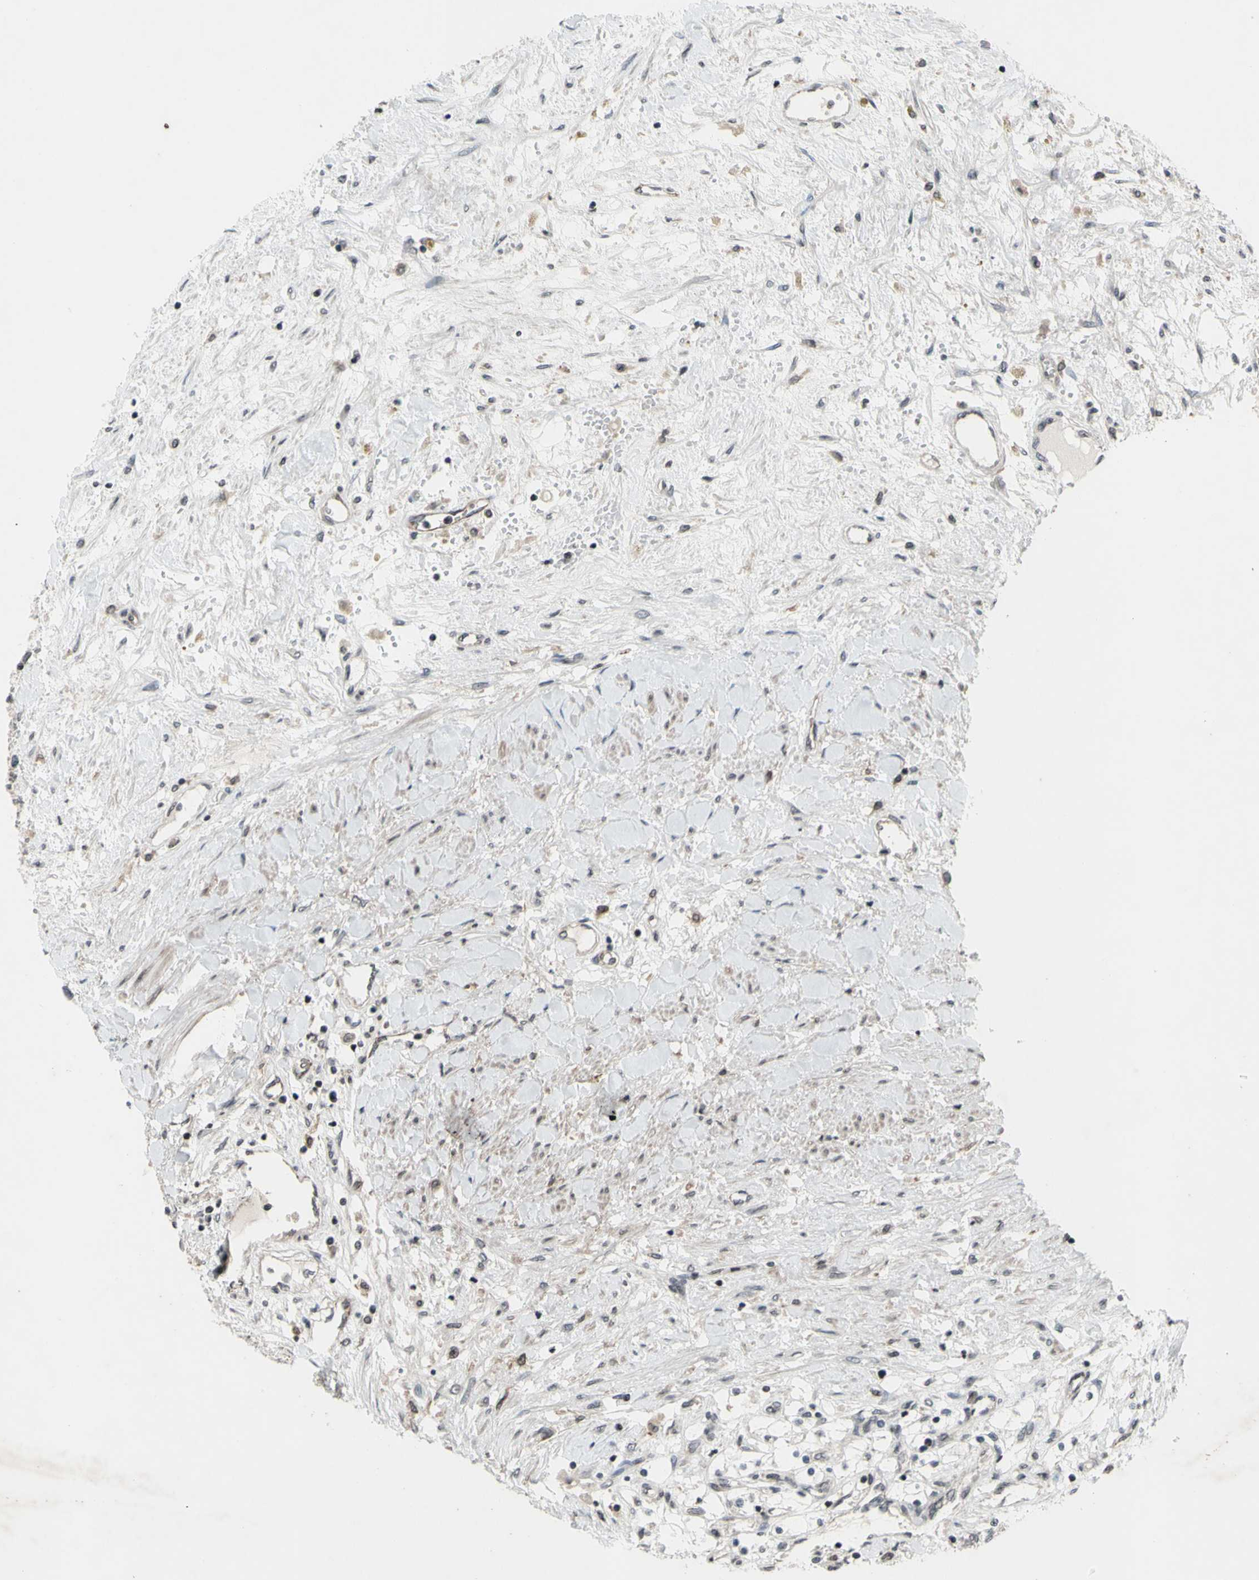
{"staining": {"intensity": "negative", "quantity": "none", "location": "none"}, "tissue": "renal cancer", "cell_type": "Tumor cells", "image_type": "cancer", "snomed": [{"axis": "morphology", "description": "Adenocarcinoma, NOS"}, {"axis": "topography", "description": "Kidney"}], "caption": "Immunohistochemistry photomicrograph of neoplastic tissue: human renal cancer stained with DAB shows no significant protein expression in tumor cells.", "gene": "XPO1", "patient": {"sex": "male", "age": 68}}